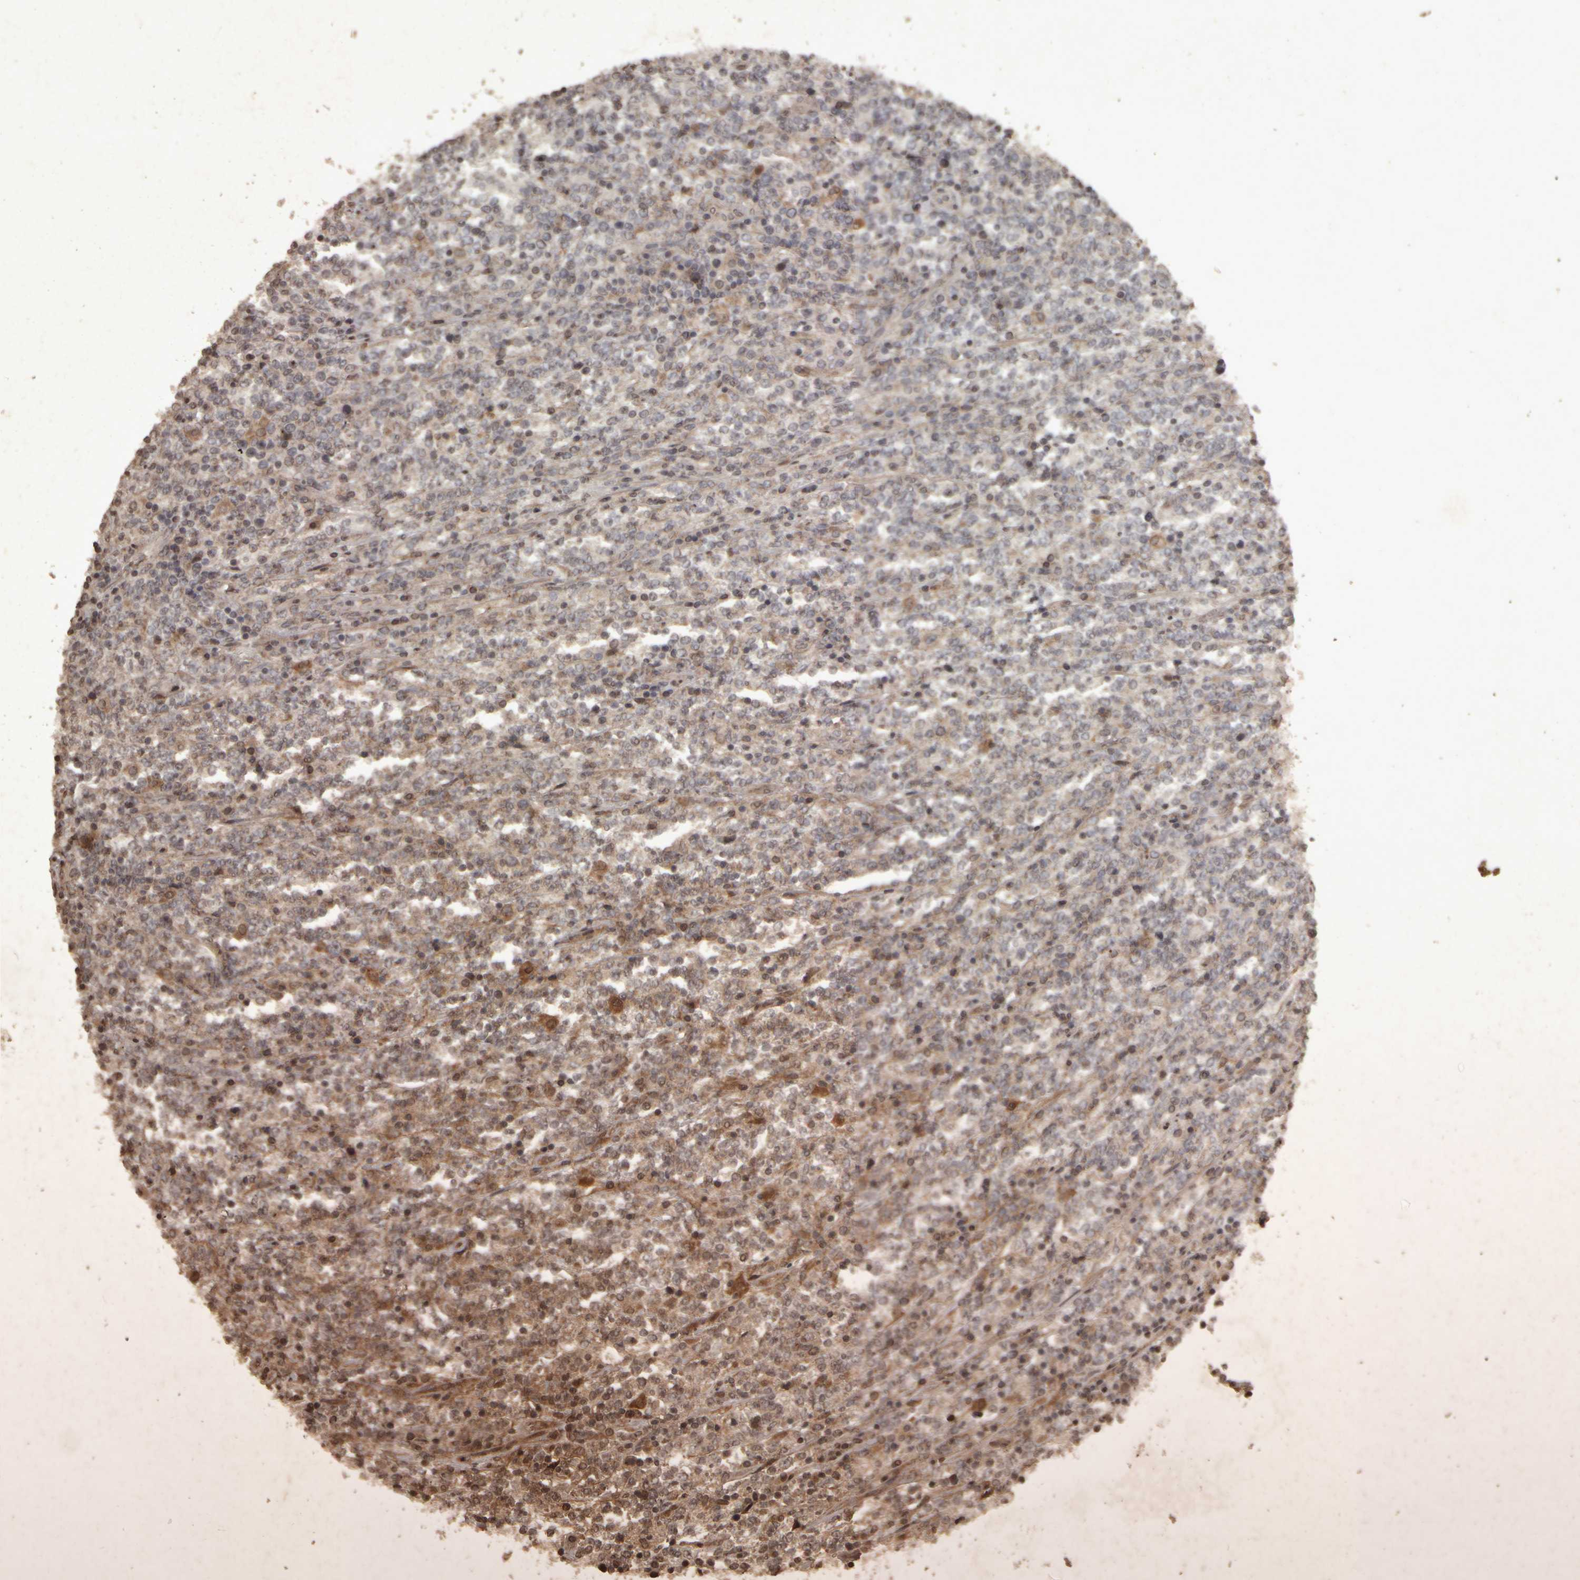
{"staining": {"intensity": "moderate", "quantity": "25%-75%", "location": "cytoplasmic/membranous,nuclear"}, "tissue": "lymphoma", "cell_type": "Tumor cells", "image_type": "cancer", "snomed": [{"axis": "morphology", "description": "Malignant lymphoma, non-Hodgkin's type, High grade"}, {"axis": "topography", "description": "Soft tissue"}], "caption": "DAB immunohistochemical staining of human malignant lymphoma, non-Hodgkin's type (high-grade) demonstrates moderate cytoplasmic/membranous and nuclear protein staining in about 25%-75% of tumor cells.", "gene": "ACO1", "patient": {"sex": "male", "age": 18}}